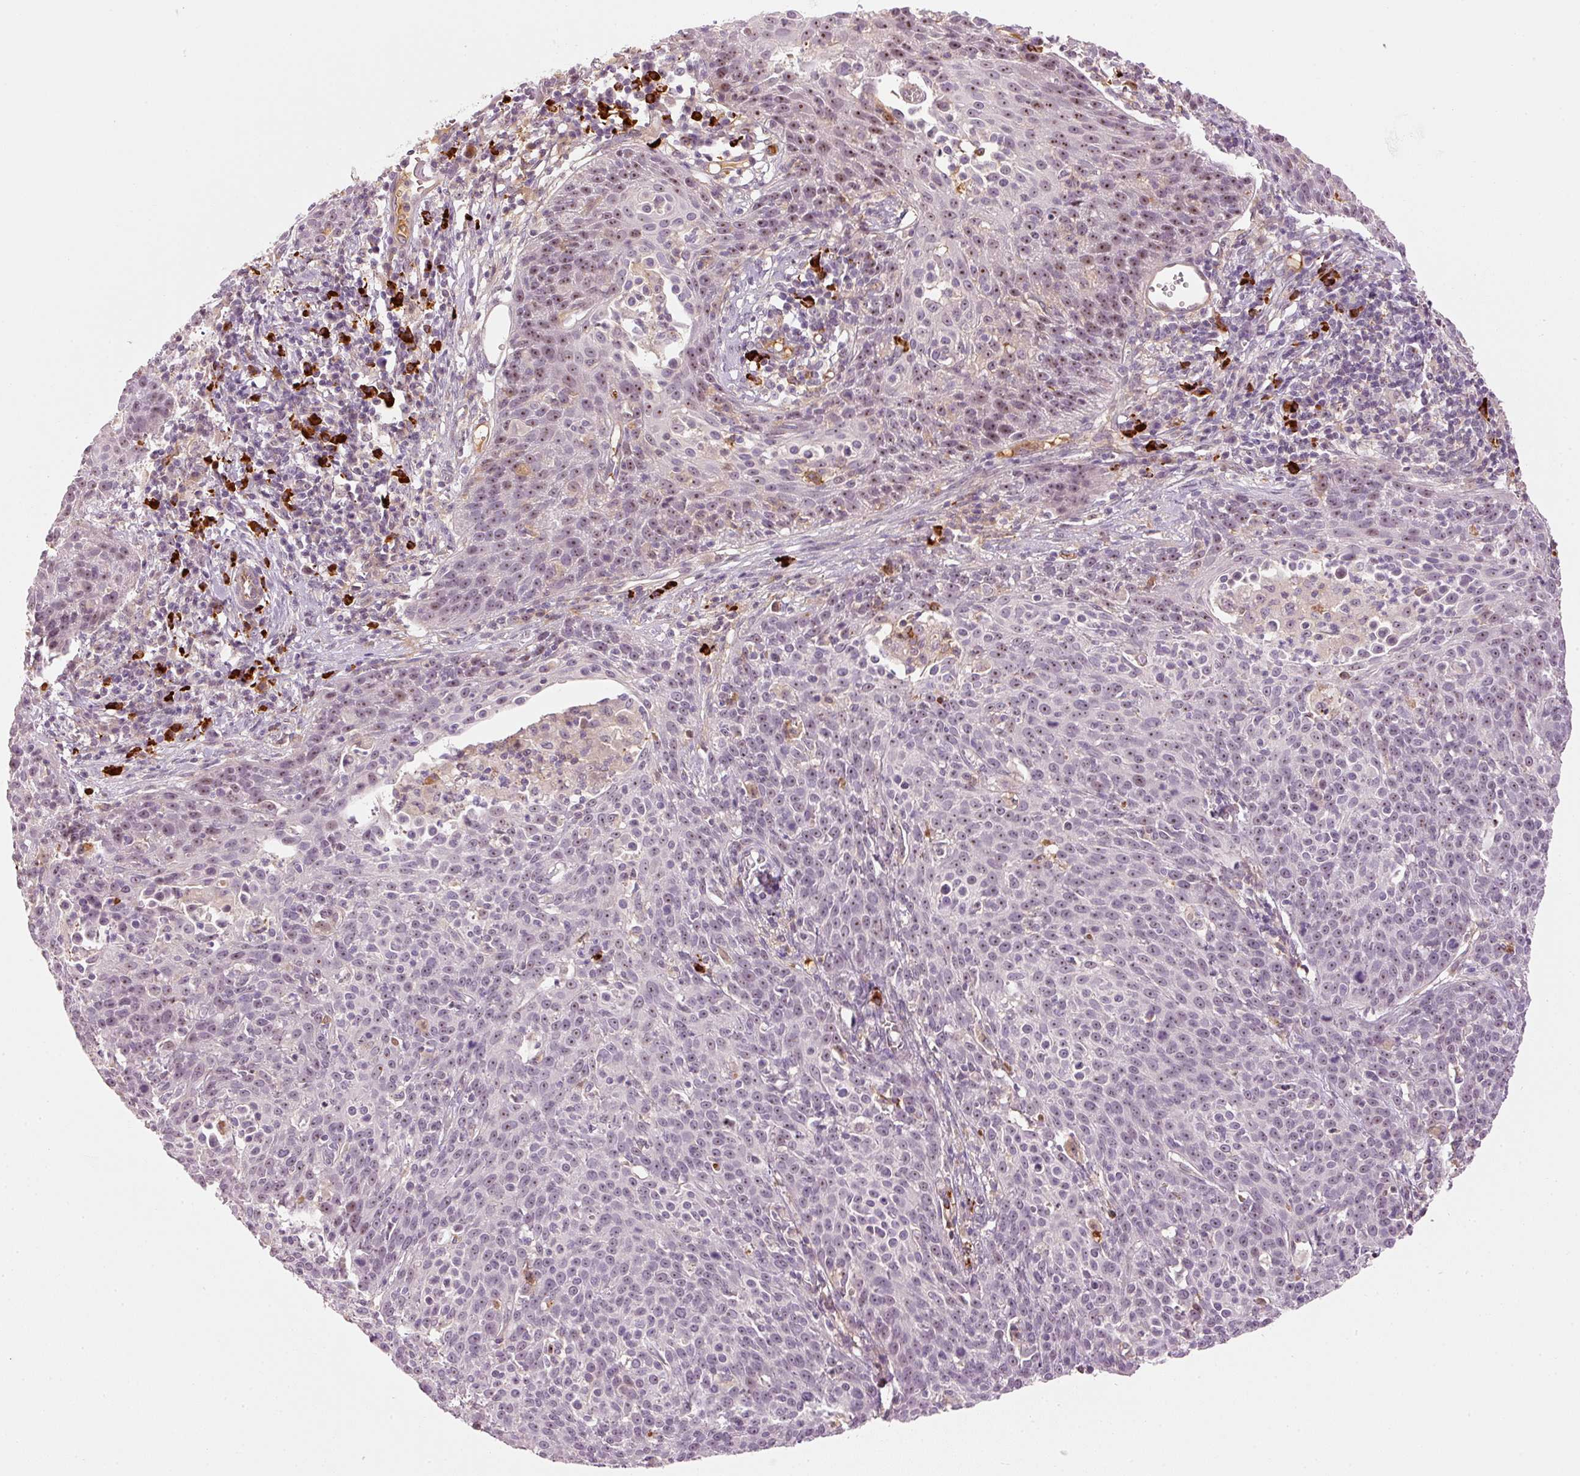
{"staining": {"intensity": "weak", "quantity": ">75%", "location": "nuclear"}, "tissue": "cervical cancer", "cell_type": "Tumor cells", "image_type": "cancer", "snomed": [{"axis": "morphology", "description": "Squamous cell carcinoma, NOS"}, {"axis": "topography", "description": "Cervix"}], "caption": "Human cervical cancer stained for a protein (brown) exhibits weak nuclear positive positivity in about >75% of tumor cells.", "gene": "VCAM1", "patient": {"sex": "female", "age": 38}}